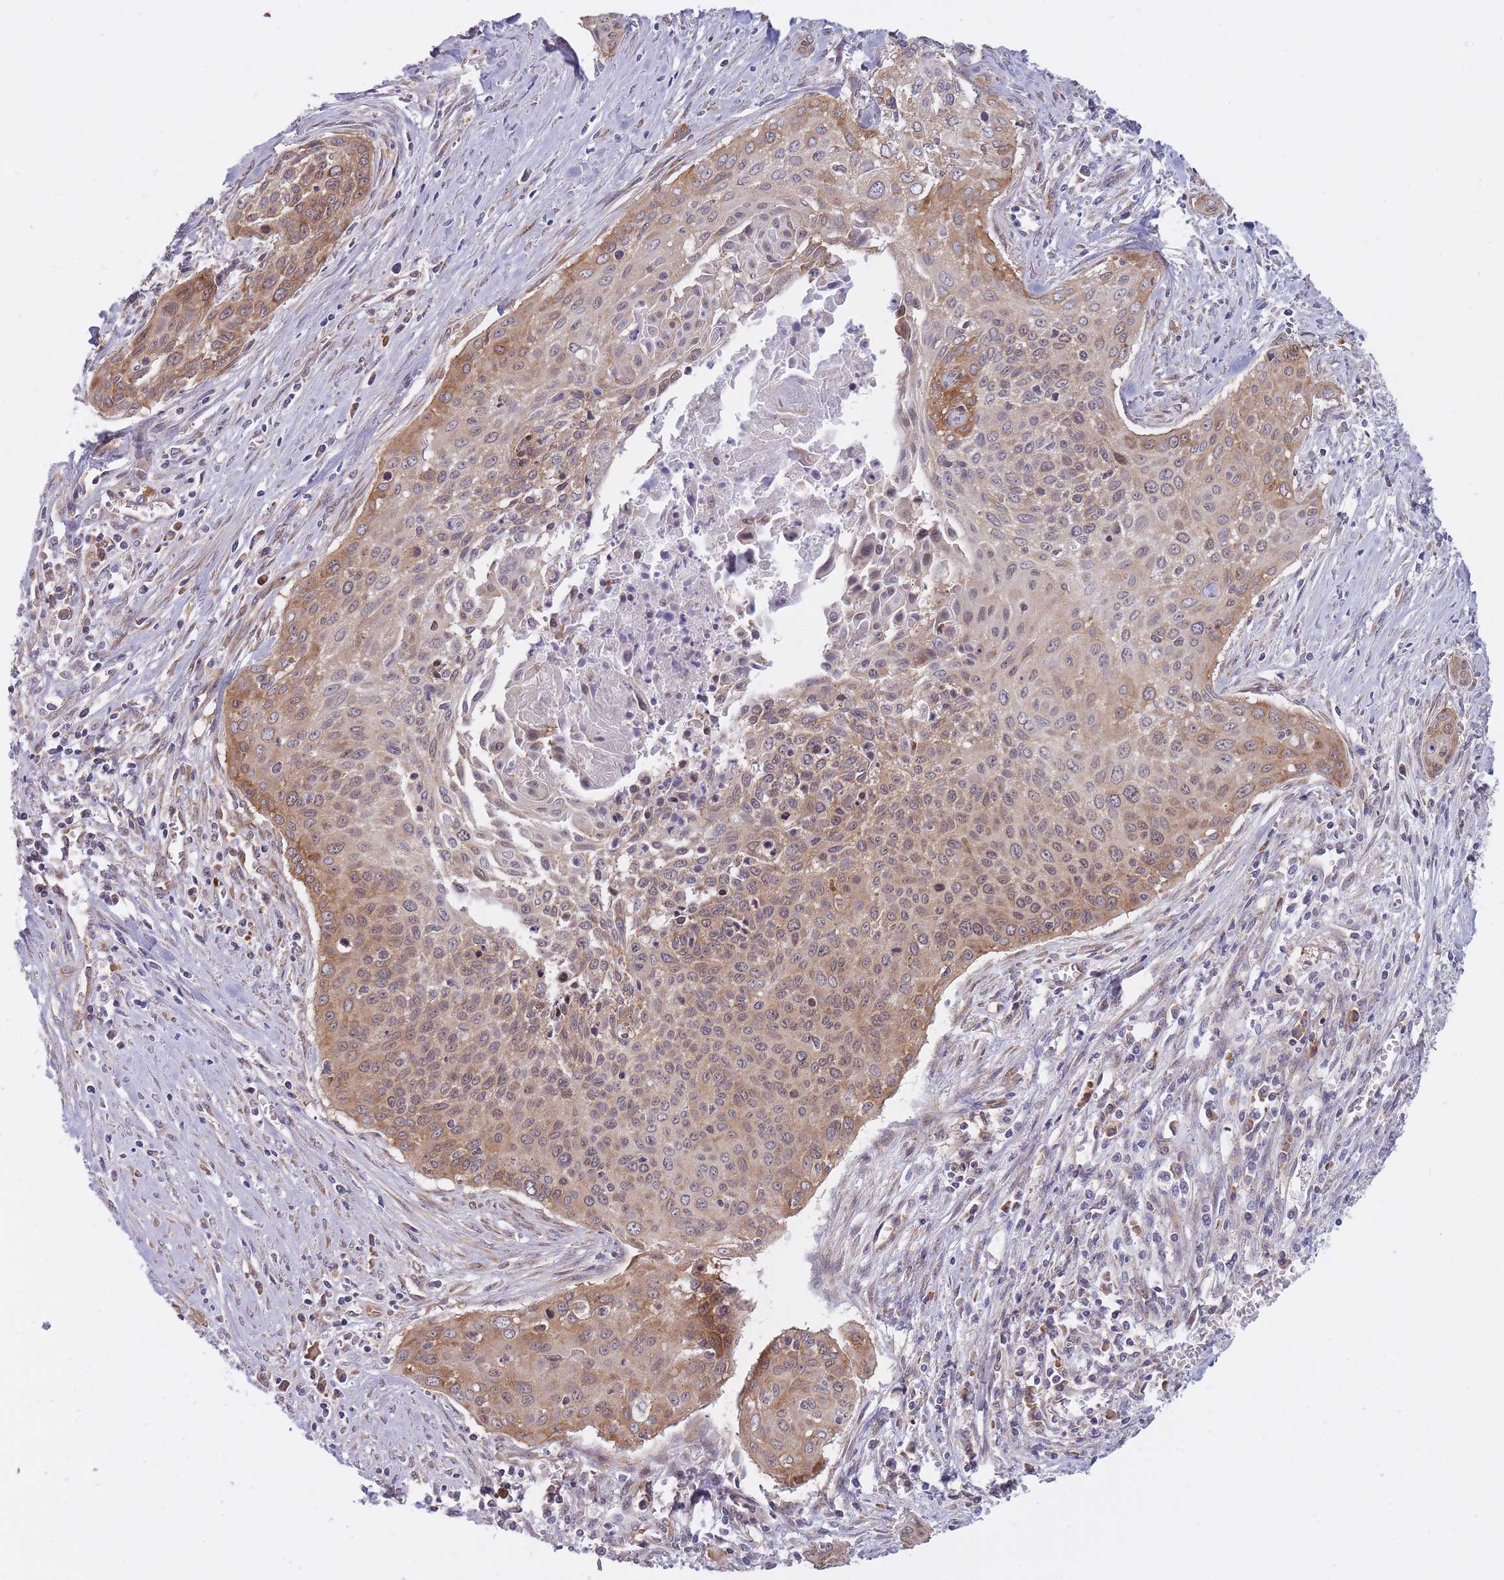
{"staining": {"intensity": "moderate", "quantity": ">75%", "location": "cytoplasmic/membranous,nuclear"}, "tissue": "cervical cancer", "cell_type": "Tumor cells", "image_type": "cancer", "snomed": [{"axis": "morphology", "description": "Squamous cell carcinoma, NOS"}, {"axis": "topography", "description": "Cervix"}], "caption": "IHC image of human cervical squamous cell carcinoma stained for a protein (brown), which reveals medium levels of moderate cytoplasmic/membranous and nuclear staining in about >75% of tumor cells.", "gene": "CCDC124", "patient": {"sex": "female", "age": 55}}